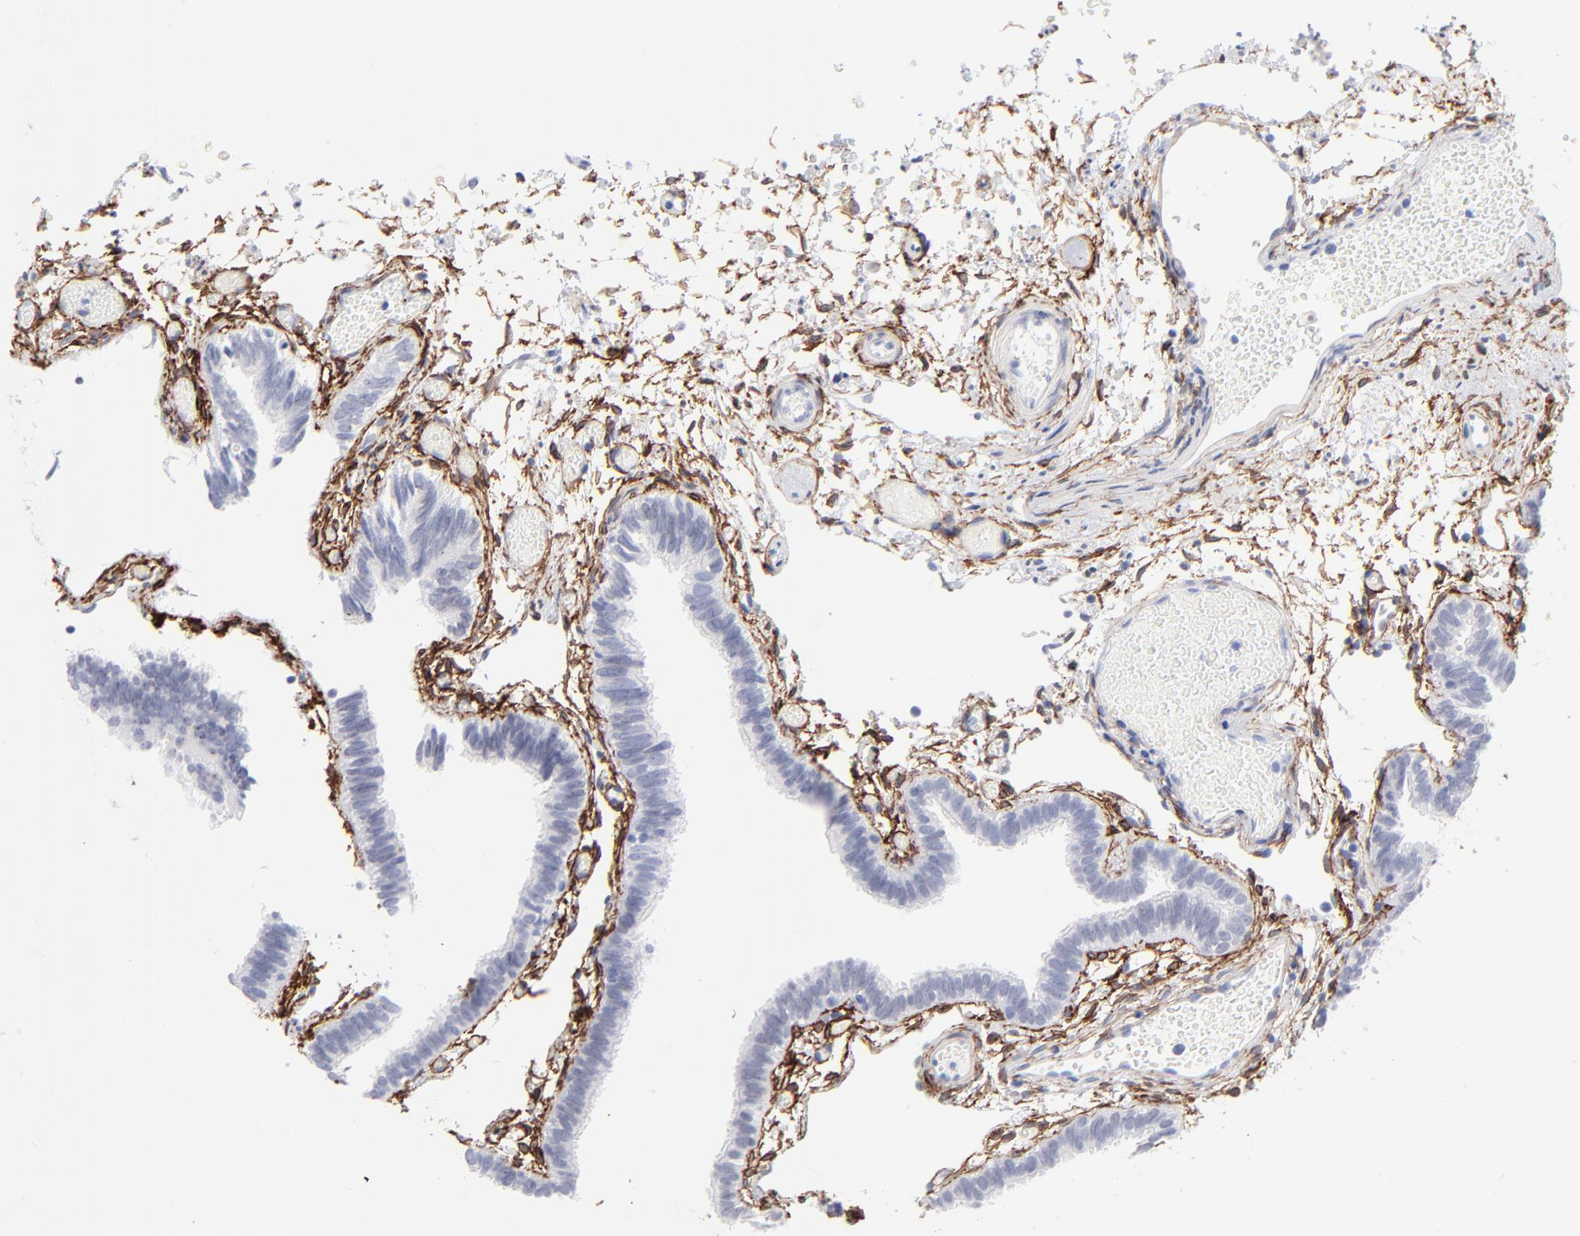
{"staining": {"intensity": "negative", "quantity": "none", "location": "none"}, "tissue": "fallopian tube", "cell_type": "Glandular cells", "image_type": "normal", "snomed": [{"axis": "morphology", "description": "Normal tissue, NOS"}, {"axis": "topography", "description": "Fallopian tube"}], "caption": "Immunohistochemistry (IHC) histopathology image of benign human fallopian tube stained for a protein (brown), which displays no expression in glandular cells.", "gene": "PDGFRB", "patient": {"sex": "female", "age": 29}}